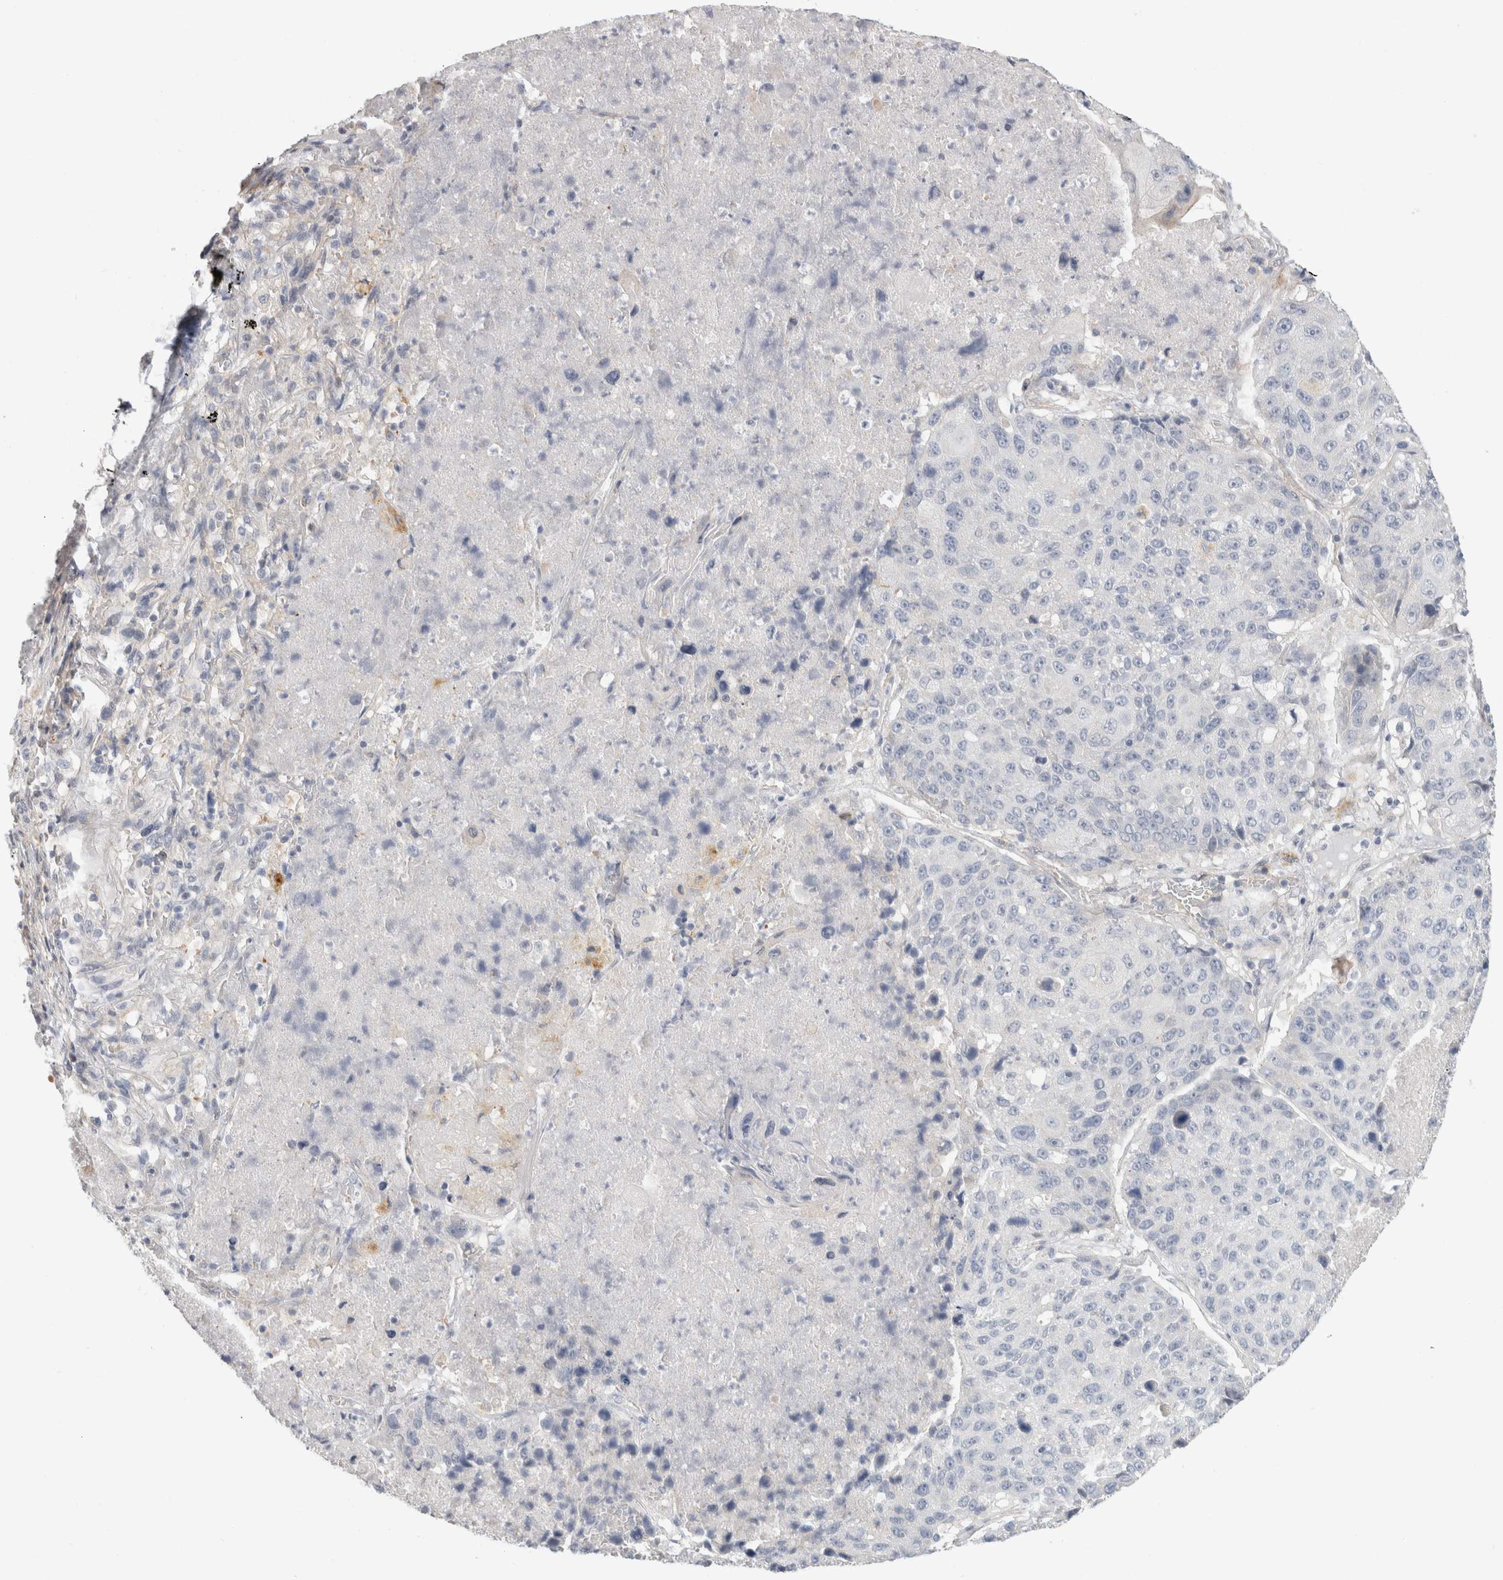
{"staining": {"intensity": "negative", "quantity": "none", "location": "none"}, "tissue": "lung cancer", "cell_type": "Tumor cells", "image_type": "cancer", "snomed": [{"axis": "morphology", "description": "Squamous cell carcinoma, NOS"}, {"axis": "topography", "description": "Lung"}], "caption": "High magnification brightfield microscopy of lung cancer stained with DAB (brown) and counterstained with hematoxylin (blue): tumor cells show no significant staining.", "gene": "AFP", "patient": {"sex": "male", "age": 61}}